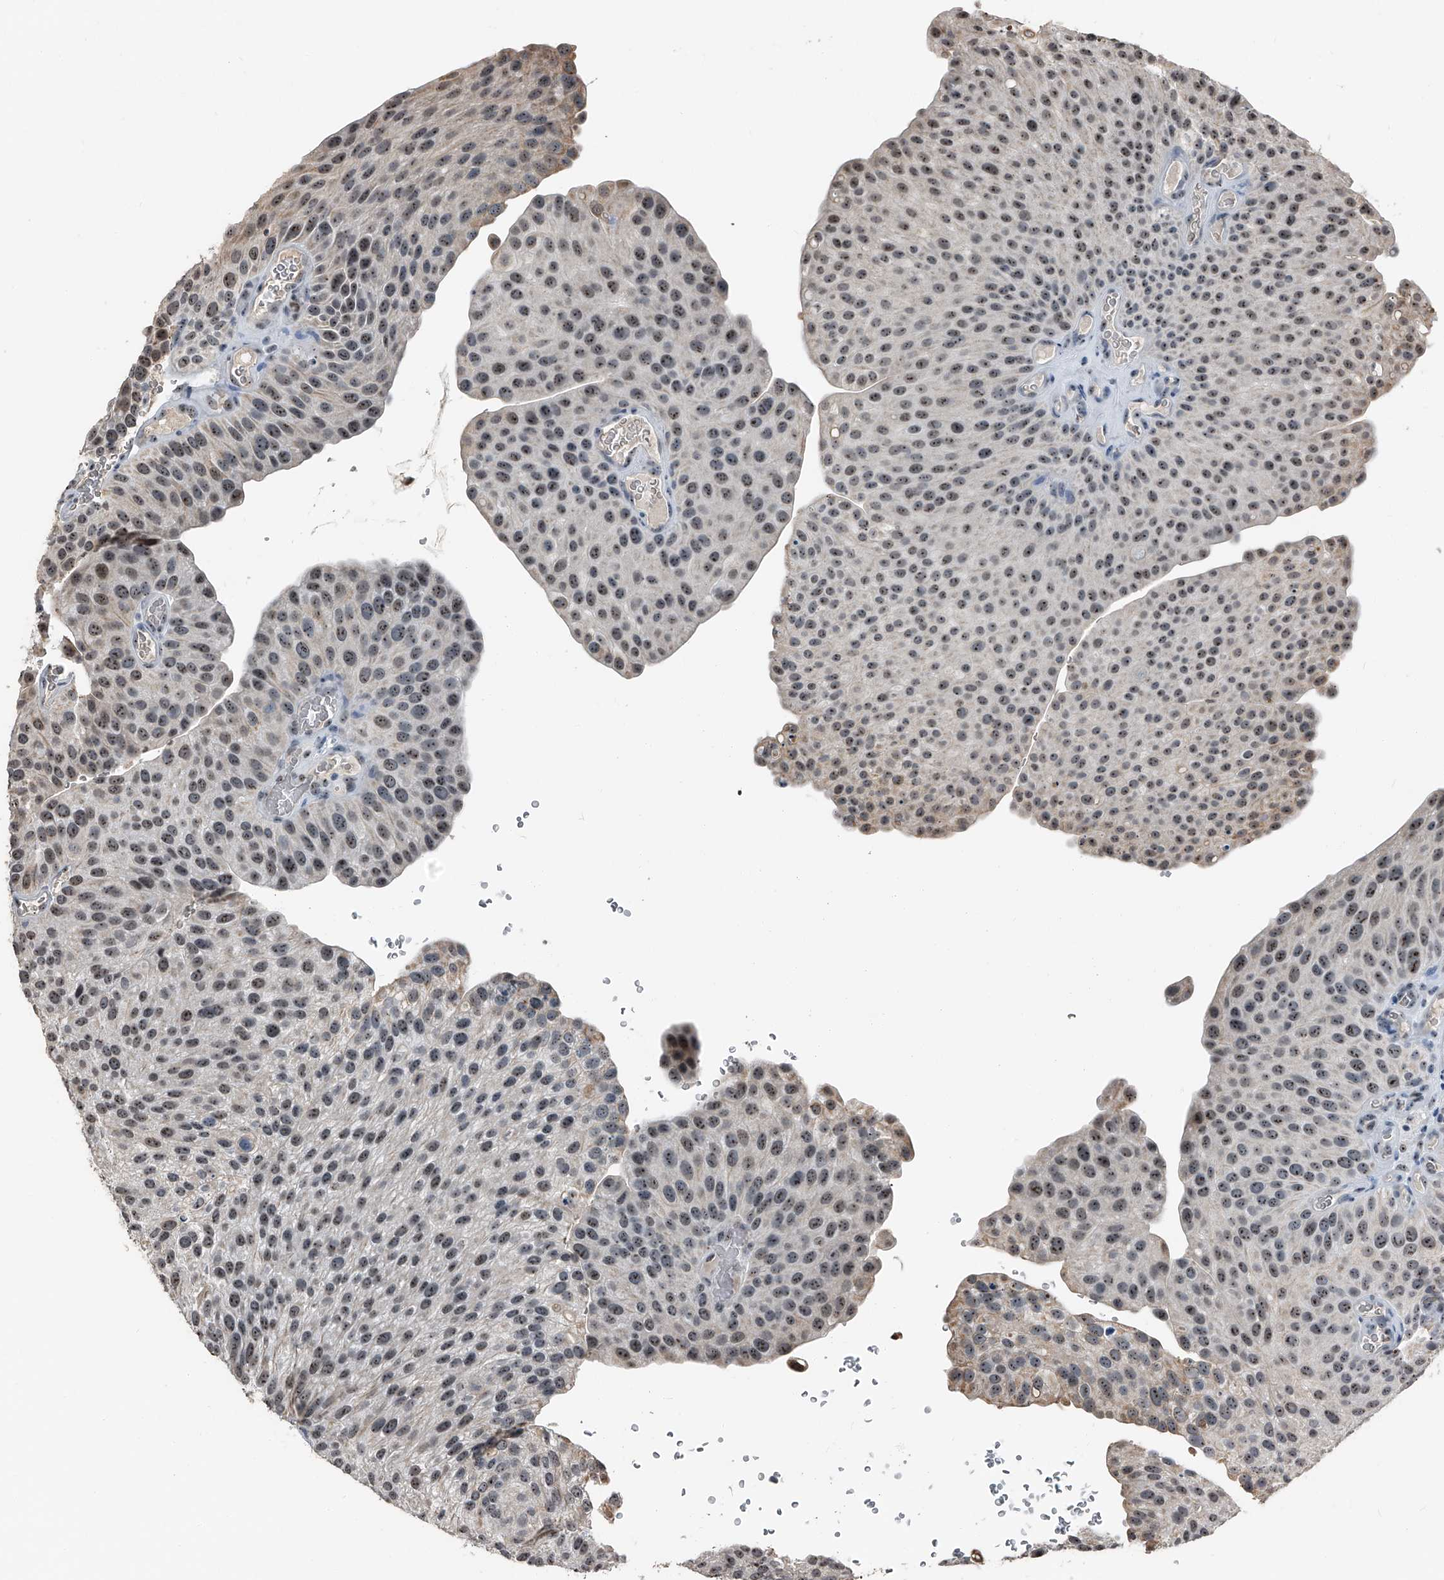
{"staining": {"intensity": "moderate", "quantity": ">75%", "location": "nuclear"}, "tissue": "urothelial cancer", "cell_type": "Tumor cells", "image_type": "cancer", "snomed": [{"axis": "morphology", "description": "Urothelial carcinoma, Low grade"}, {"axis": "topography", "description": "Smooth muscle"}, {"axis": "topography", "description": "Urinary bladder"}], "caption": "Immunohistochemical staining of human urothelial cancer displays medium levels of moderate nuclear protein expression in approximately >75% of tumor cells.", "gene": "TCOF1", "patient": {"sex": "male", "age": 60}}